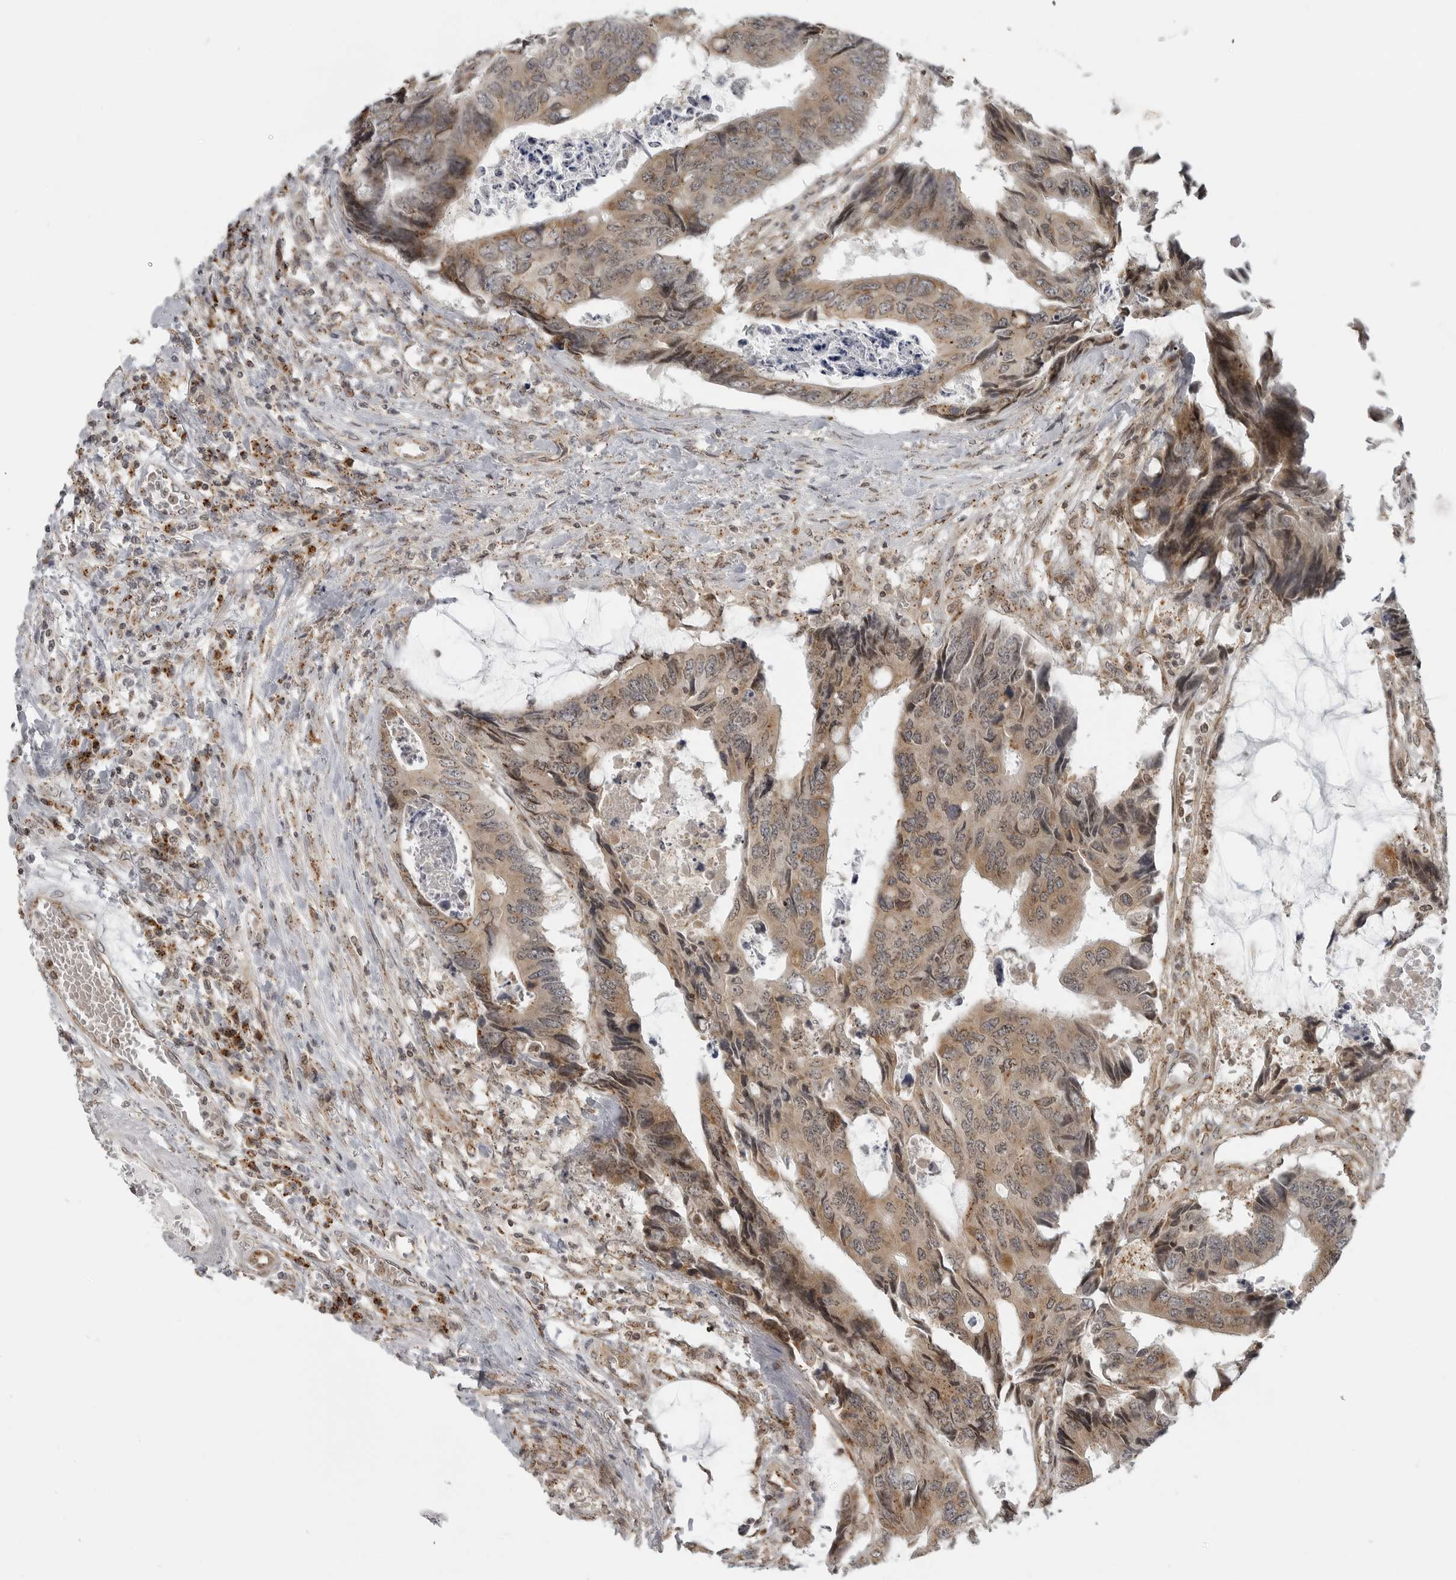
{"staining": {"intensity": "weak", "quantity": ">75%", "location": "cytoplasmic/membranous"}, "tissue": "colorectal cancer", "cell_type": "Tumor cells", "image_type": "cancer", "snomed": [{"axis": "morphology", "description": "Adenocarcinoma, NOS"}, {"axis": "topography", "description": "Rectum"}], "caption": "Protein staining displays weak cytoplasmic/membranous positivity in approximately >75% of tumor cells in colorectal adenocarcinoma. (Brightfield microscopy of DAB IHC at high magnification).", "gene": "COPA", "patient": {"sex": "male", "age": 84}}